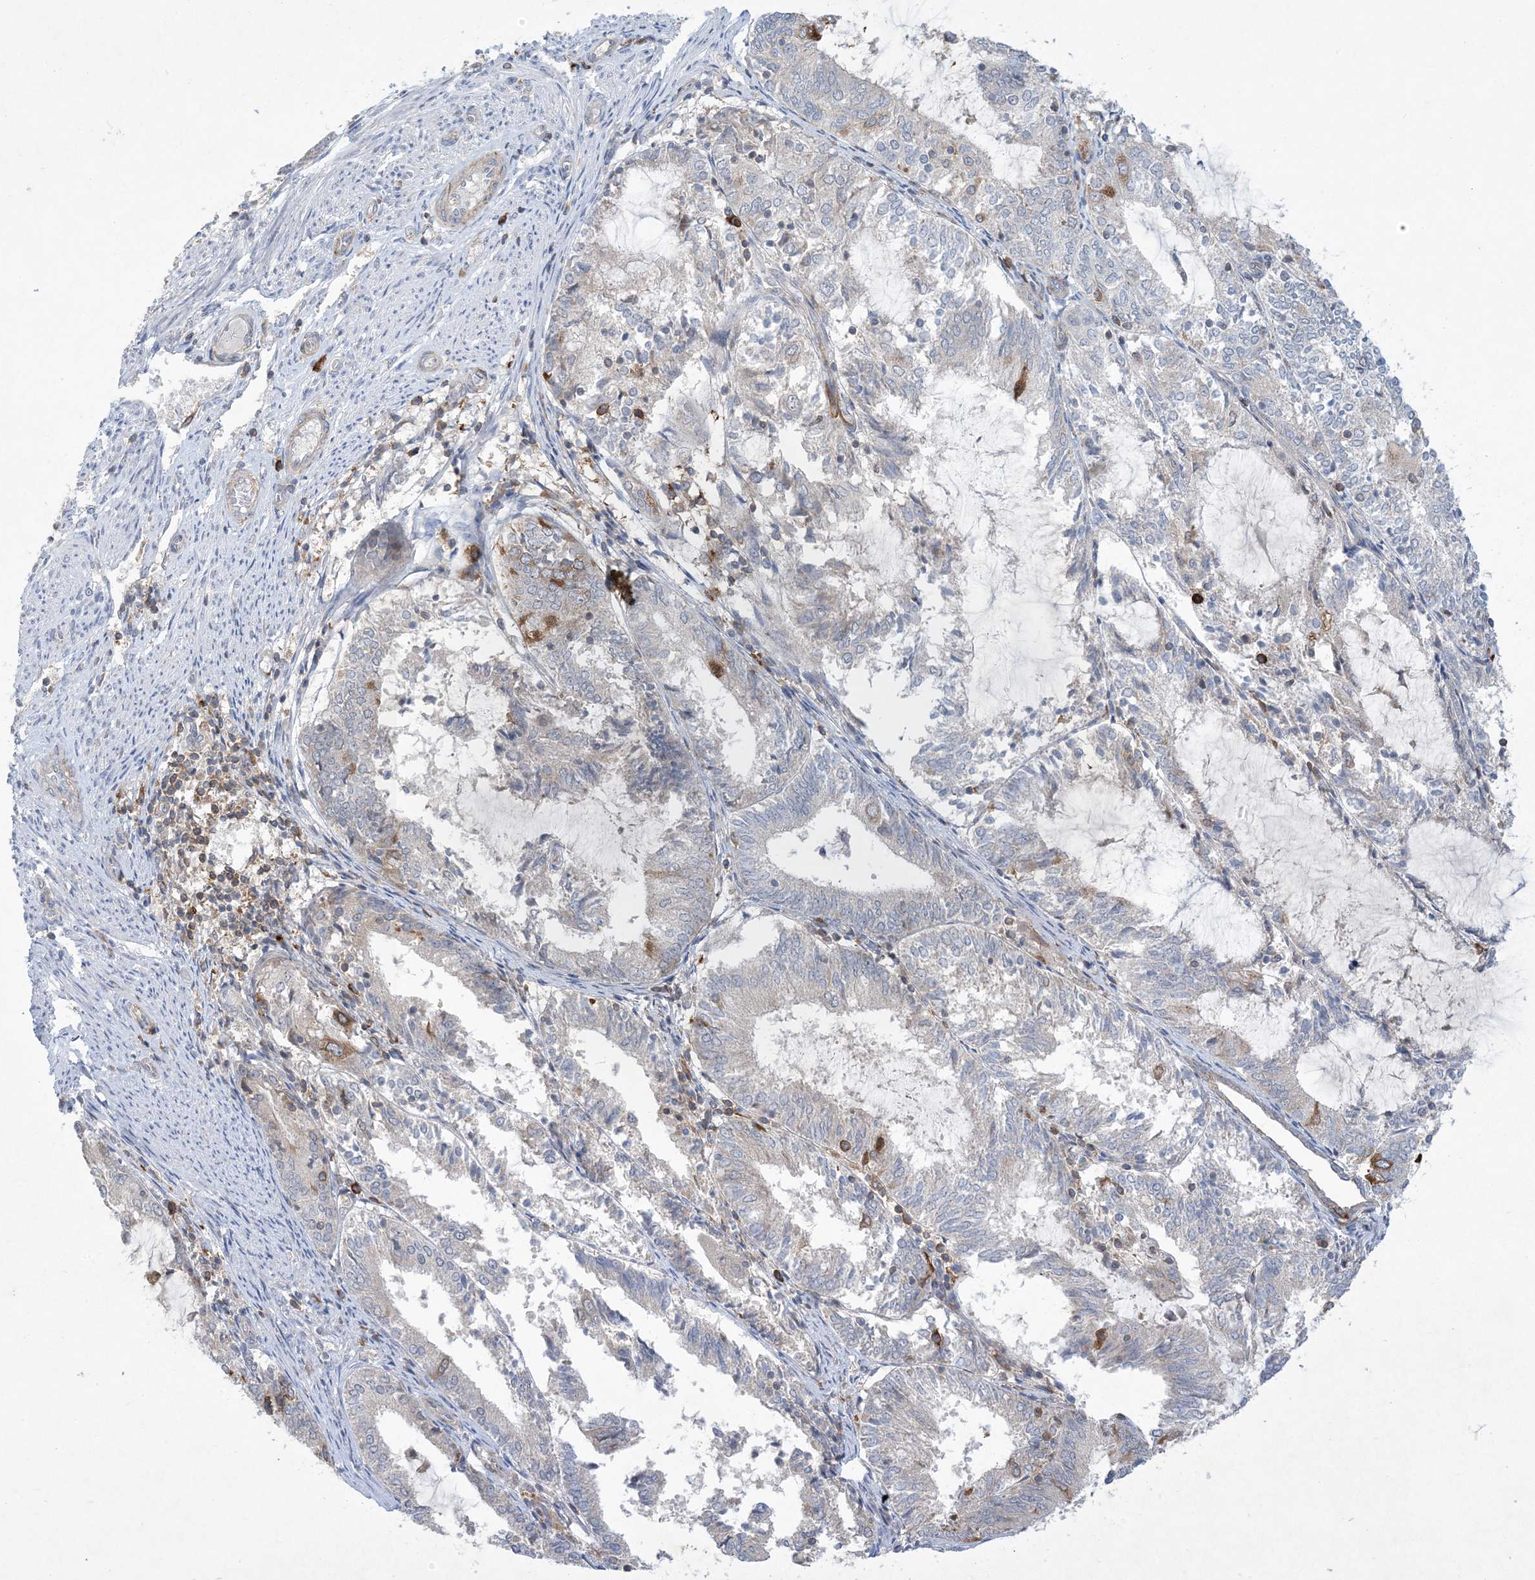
{"staining": {"intensity": "moderate", "quantity": "<25%", "location": "cytoplasmic/membranous"}, "tissue": "endometrial cancer", "cell_type": "Tumor cells", "image_type": "cancer", "snomed": [{"axis": "morphology", "description": "Adenocarcinoma, NOS"}, {"axis": "topography", "description": "Endometrium"}], "caption": "Tumor cells reveal moderate cytoplasmic/membranous positivity in approximately <25% of cells in adenocarcinoma (endometrial).", "gene": "AOC1", "patient": {"sex": "female", "age": 81}}